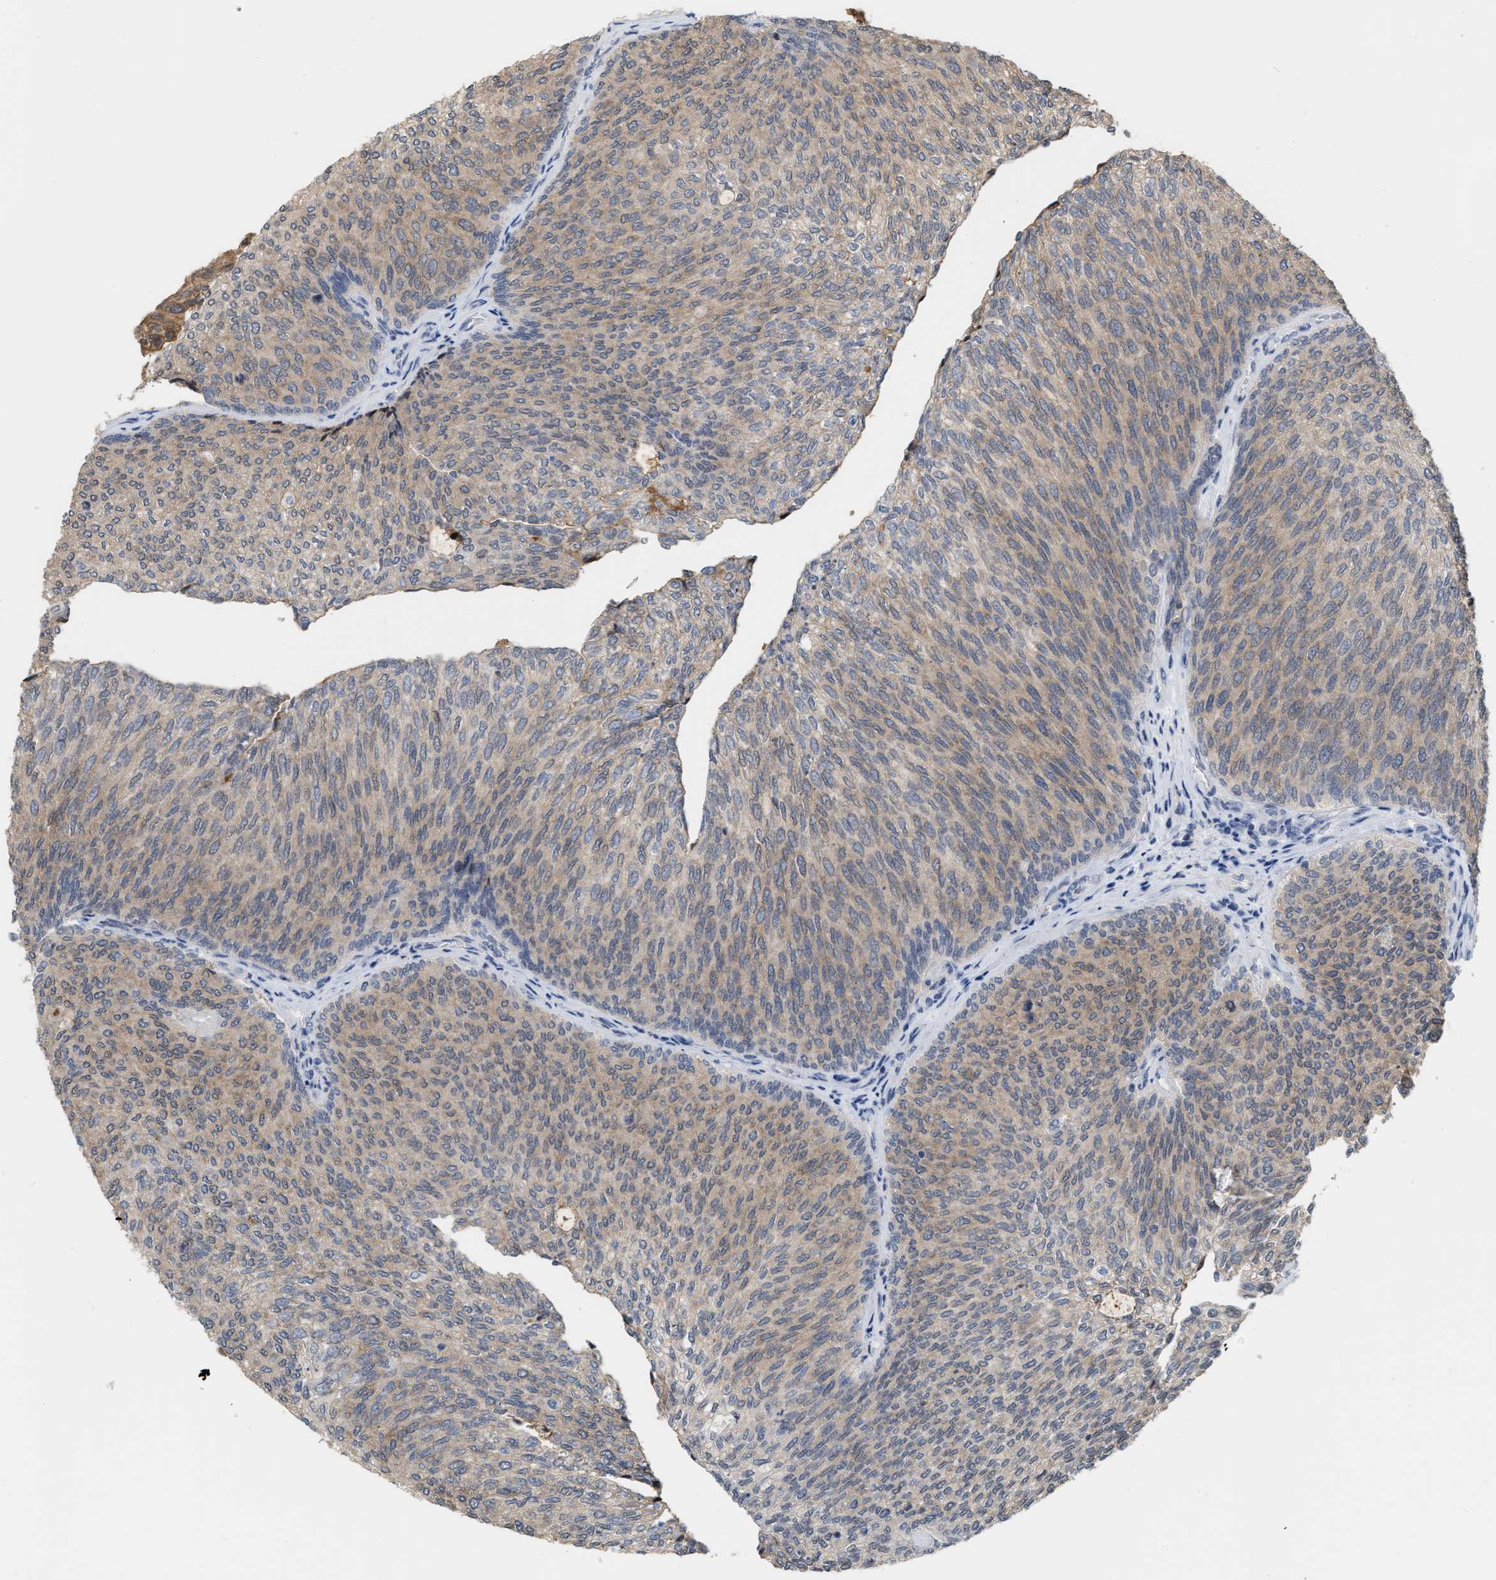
{"staining": {"intensity": "moderate", "quantity": ">75%", "location": "cytoplasmic/membranous"}, "tissue": "urothelial cancer", "cell_type": "Tumor cells", "image_type": "cancer", "snomed": [{"axis": "morphology", "description": "Urothelial carcinoma, Low grade"}, {"axis": "topography", "description": "Urinary bladder"}], "caption": "The histopathology image exhibits immunohistochemical staining of urothelial cancer. There is moderate cytoplasmic/membranous expression is seen in about >75% of tumor cells.", "gene": "BAIAP2L1", "patient": {"sex": "female", "age": 79}}